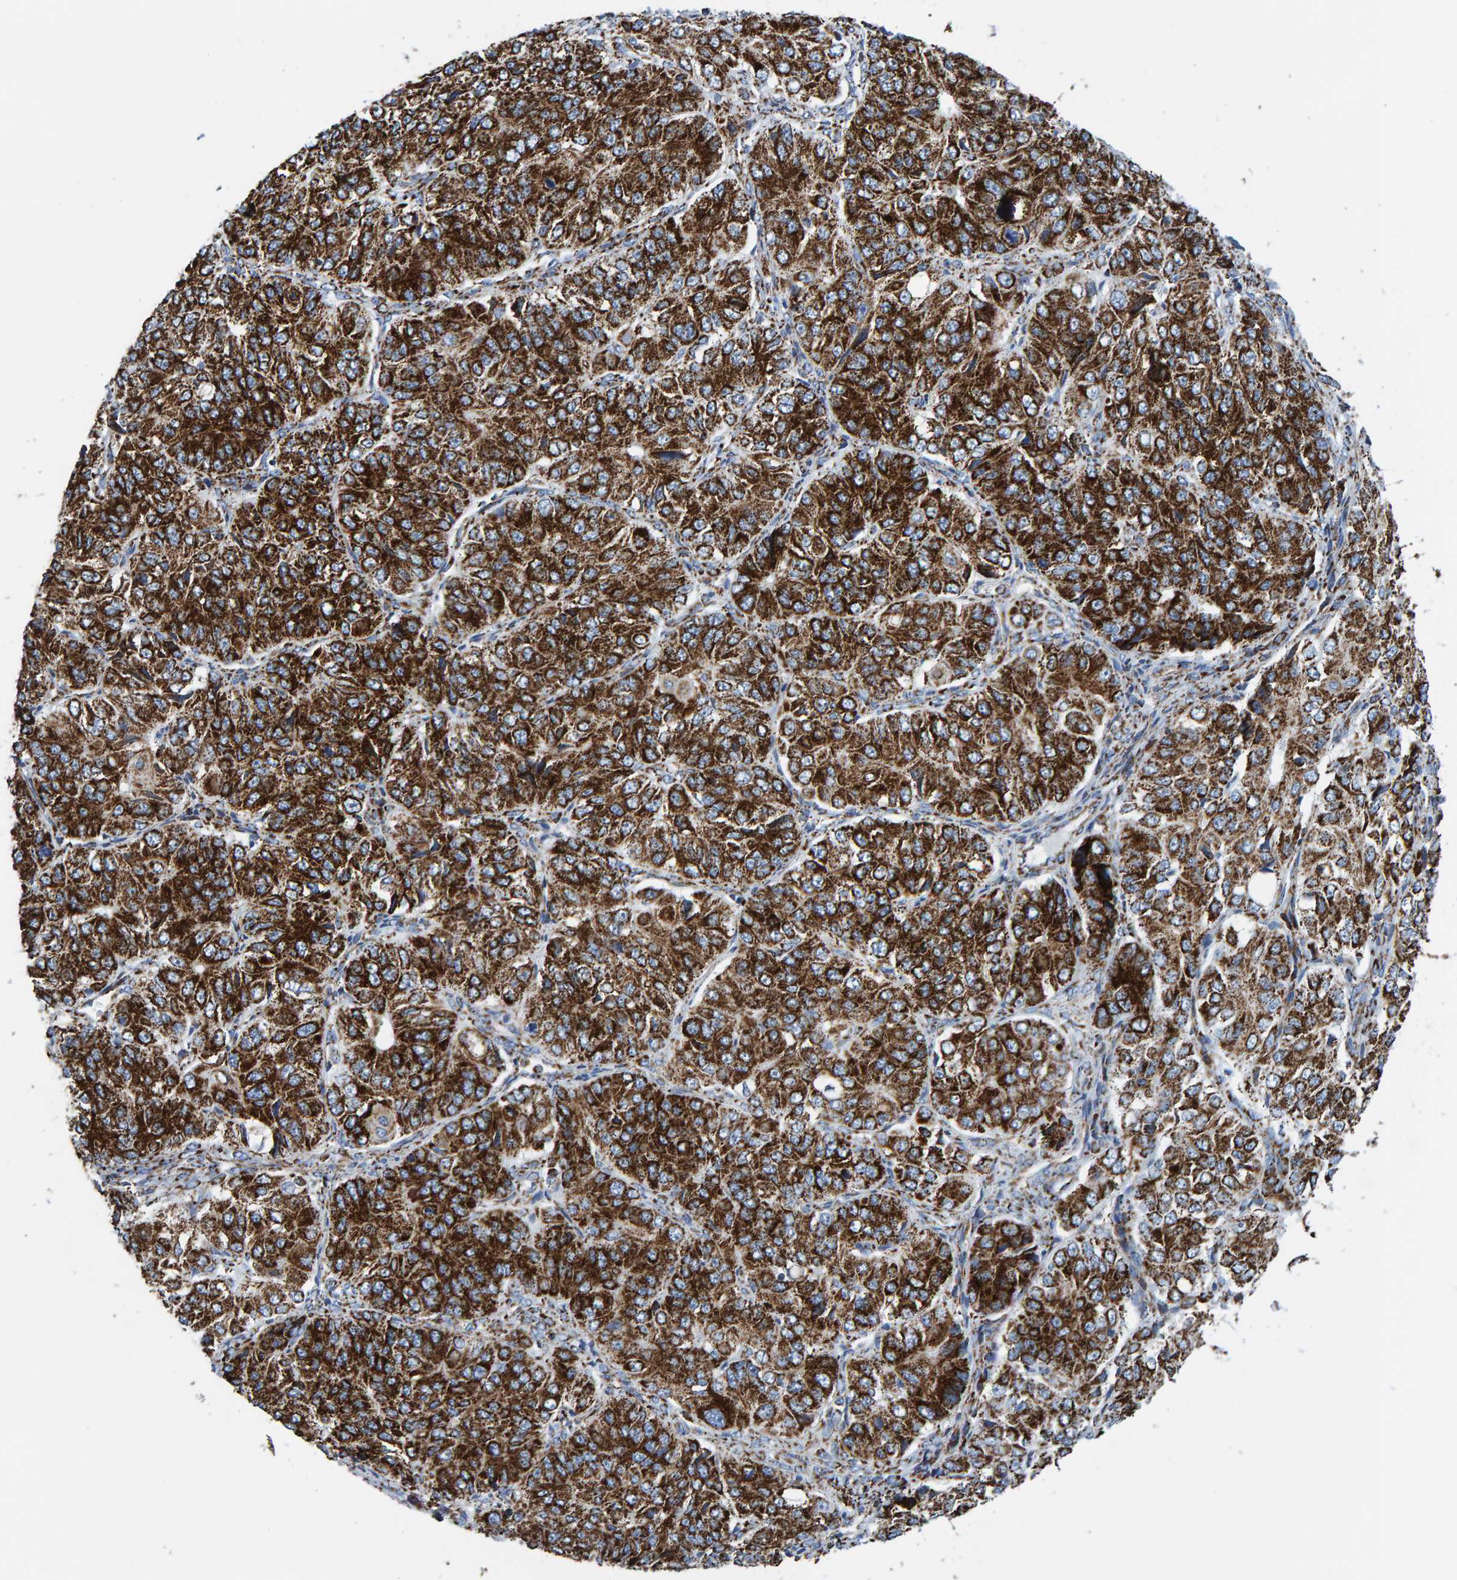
{"staining": {"intensity": "strong", "quantity": ">75%", "location": "cytoplasmic/membranous"}, "tissue": "ovarian cancer", "cell_type": "Tumor cells", "image_type": "cancer", "snomed": [{"axis": "morphology", "description": "Carcinoma, endometroid"}, {"axis": "topography", "description": "Ovary"}], "caption": "A high-resolution photomicrograph shows immunohistochemistry staining of ovarian cancer, which reveals strong cytoplasmic/membranous staining in about >75% of tumor cells. (Stains: DAB (3,3'-diaminobenzidine) in brown, nuclei in blue, Microscopy: brightfield microscopy at high magnification).", "gene": "ENSG00000262660", "patient": {"sex": "female", "age": 51}}